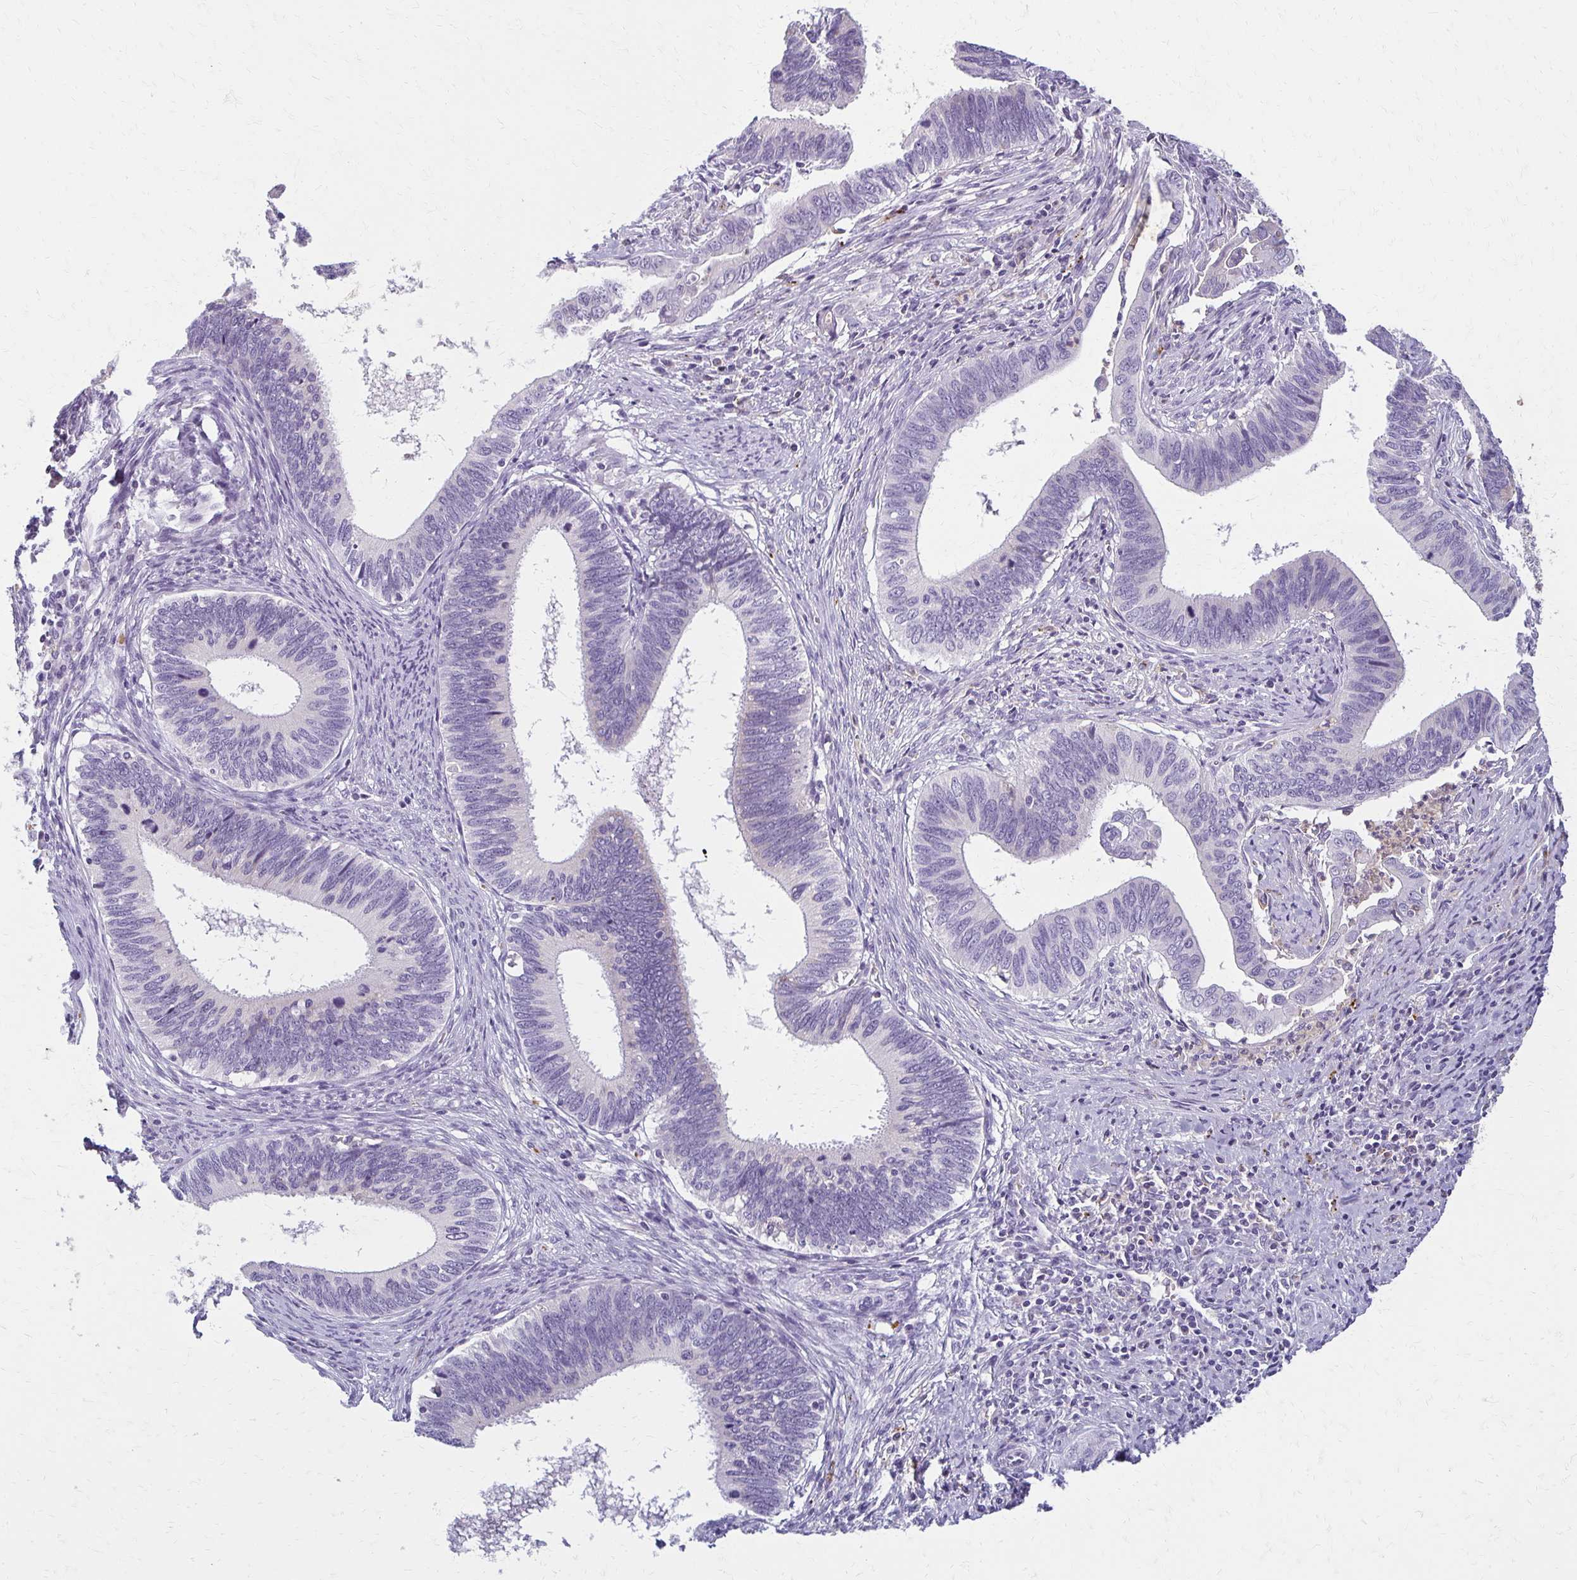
{"staining": {"intensity": "negative", "quantity": "none", "location": "none"}, "tissue": "cervical cancer", "cell_type": "Tumor cells", "image_type": "cancer", "snomed": [{"axis": "morphology", "description": "Adenocarcinoma, NOS"}, {"axis": "topography", "description": "Cervix"}], "caption": "Image shows no protein positivity in tumor cells of adenocarcinoma (cervical) tissue. The staining is performed using DAB brown chromogen with nuclei counter-stained in using hematoxylin.", "gene": "BBS12", "patient": {"sex": "female", "age": 42}}